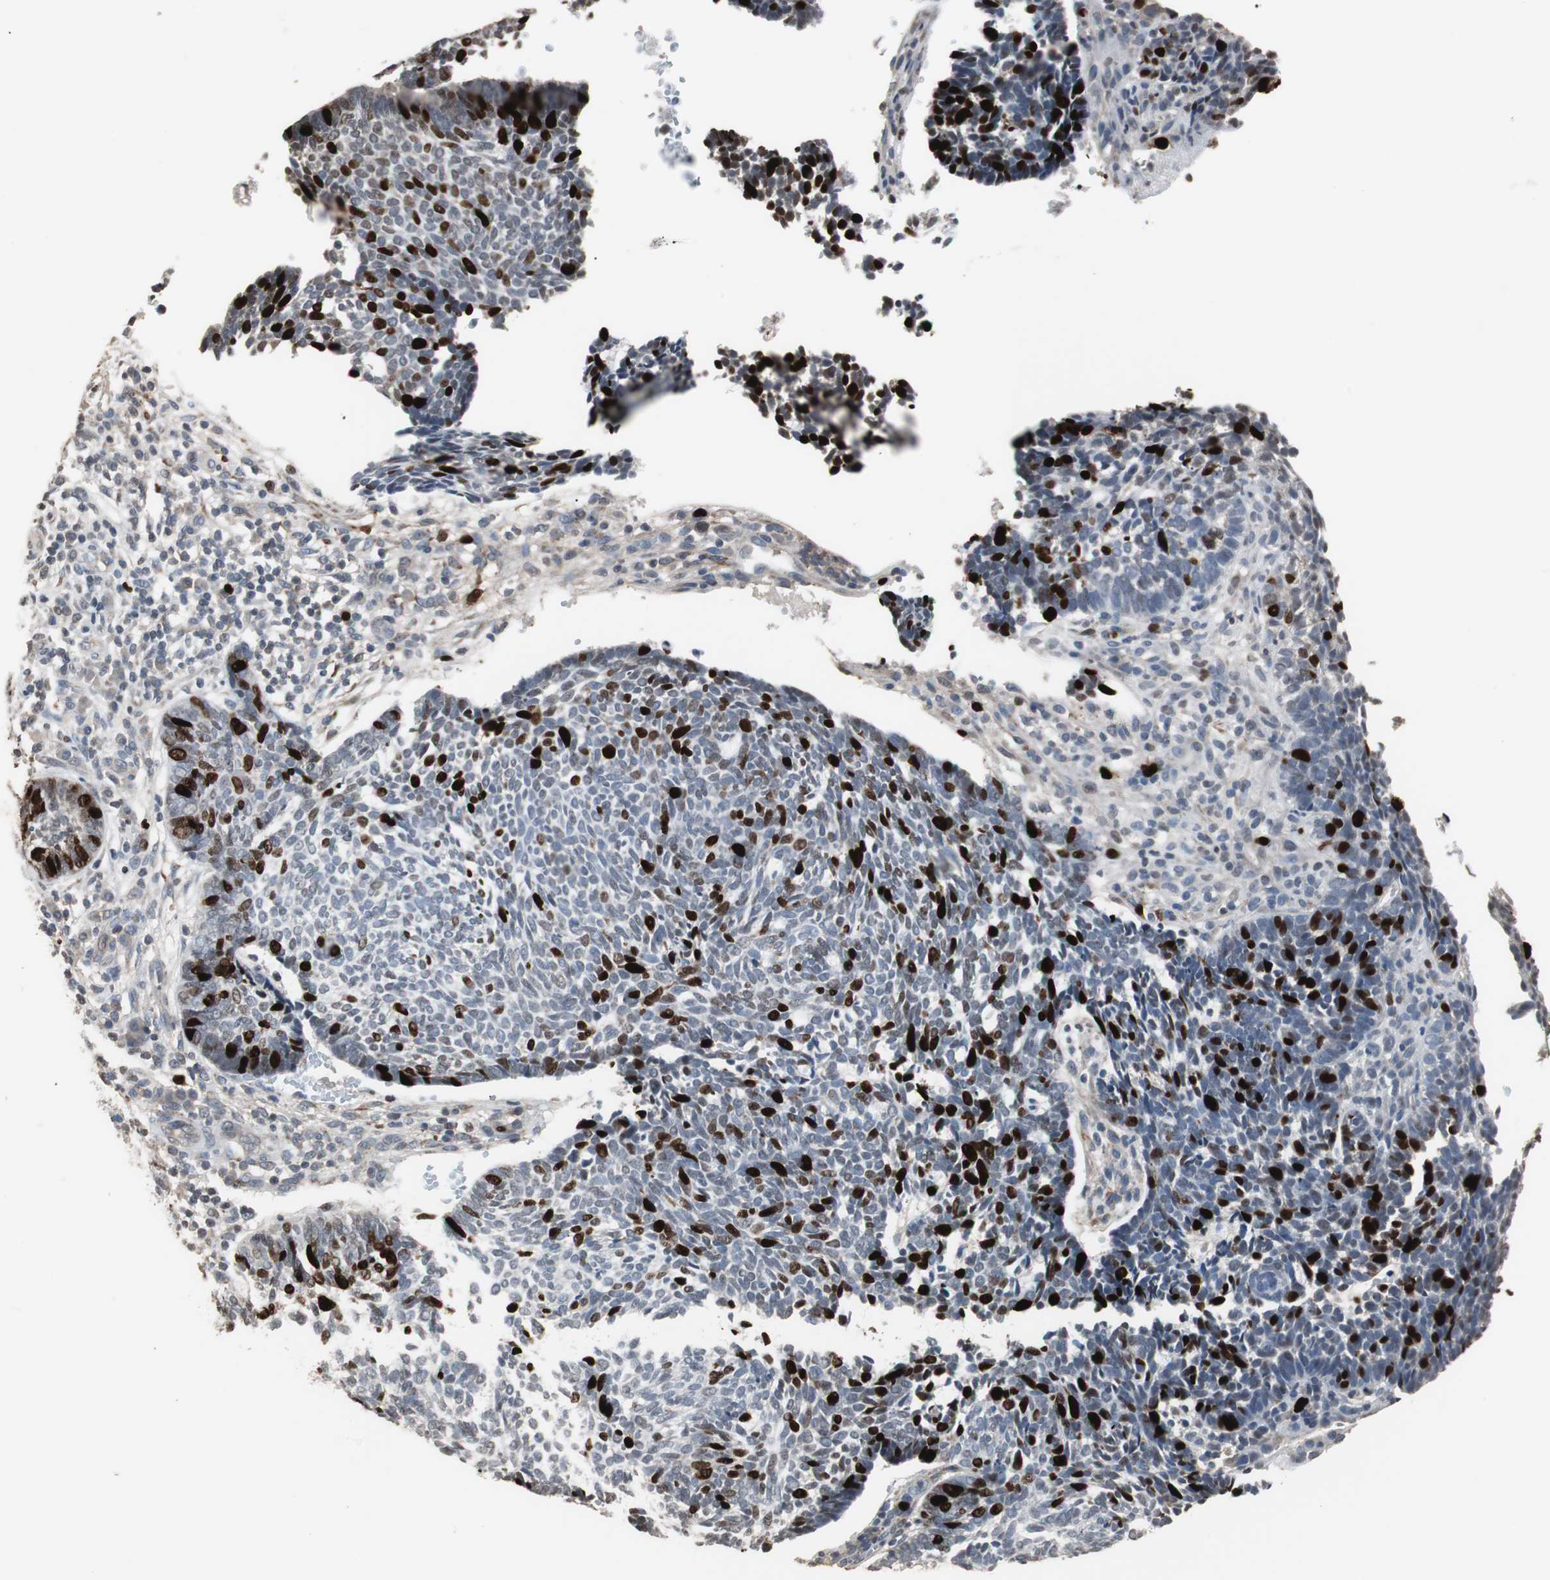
{"staining": {"intensity": "strong", "quantity": "<25%", "location": "nuclear"}, "tissue": "skin cancer", "cell_type": "Tumor cells", "image_type": "cancer", "snomed": [{"axis": "morphology", "description": "Normal tissue, NOS"}, {"axis": "morphology", "description": "Basal cell carcinoma"}, {"axis": "topography", "description": "Skin"}], "caption": "Immunohistochemical staining of human skin cancer exhibits strong nuclear protein expression in about <25% of tumor cells.", "gene": "TOP2A", "patient": {"sex": "male", "age": 87}}